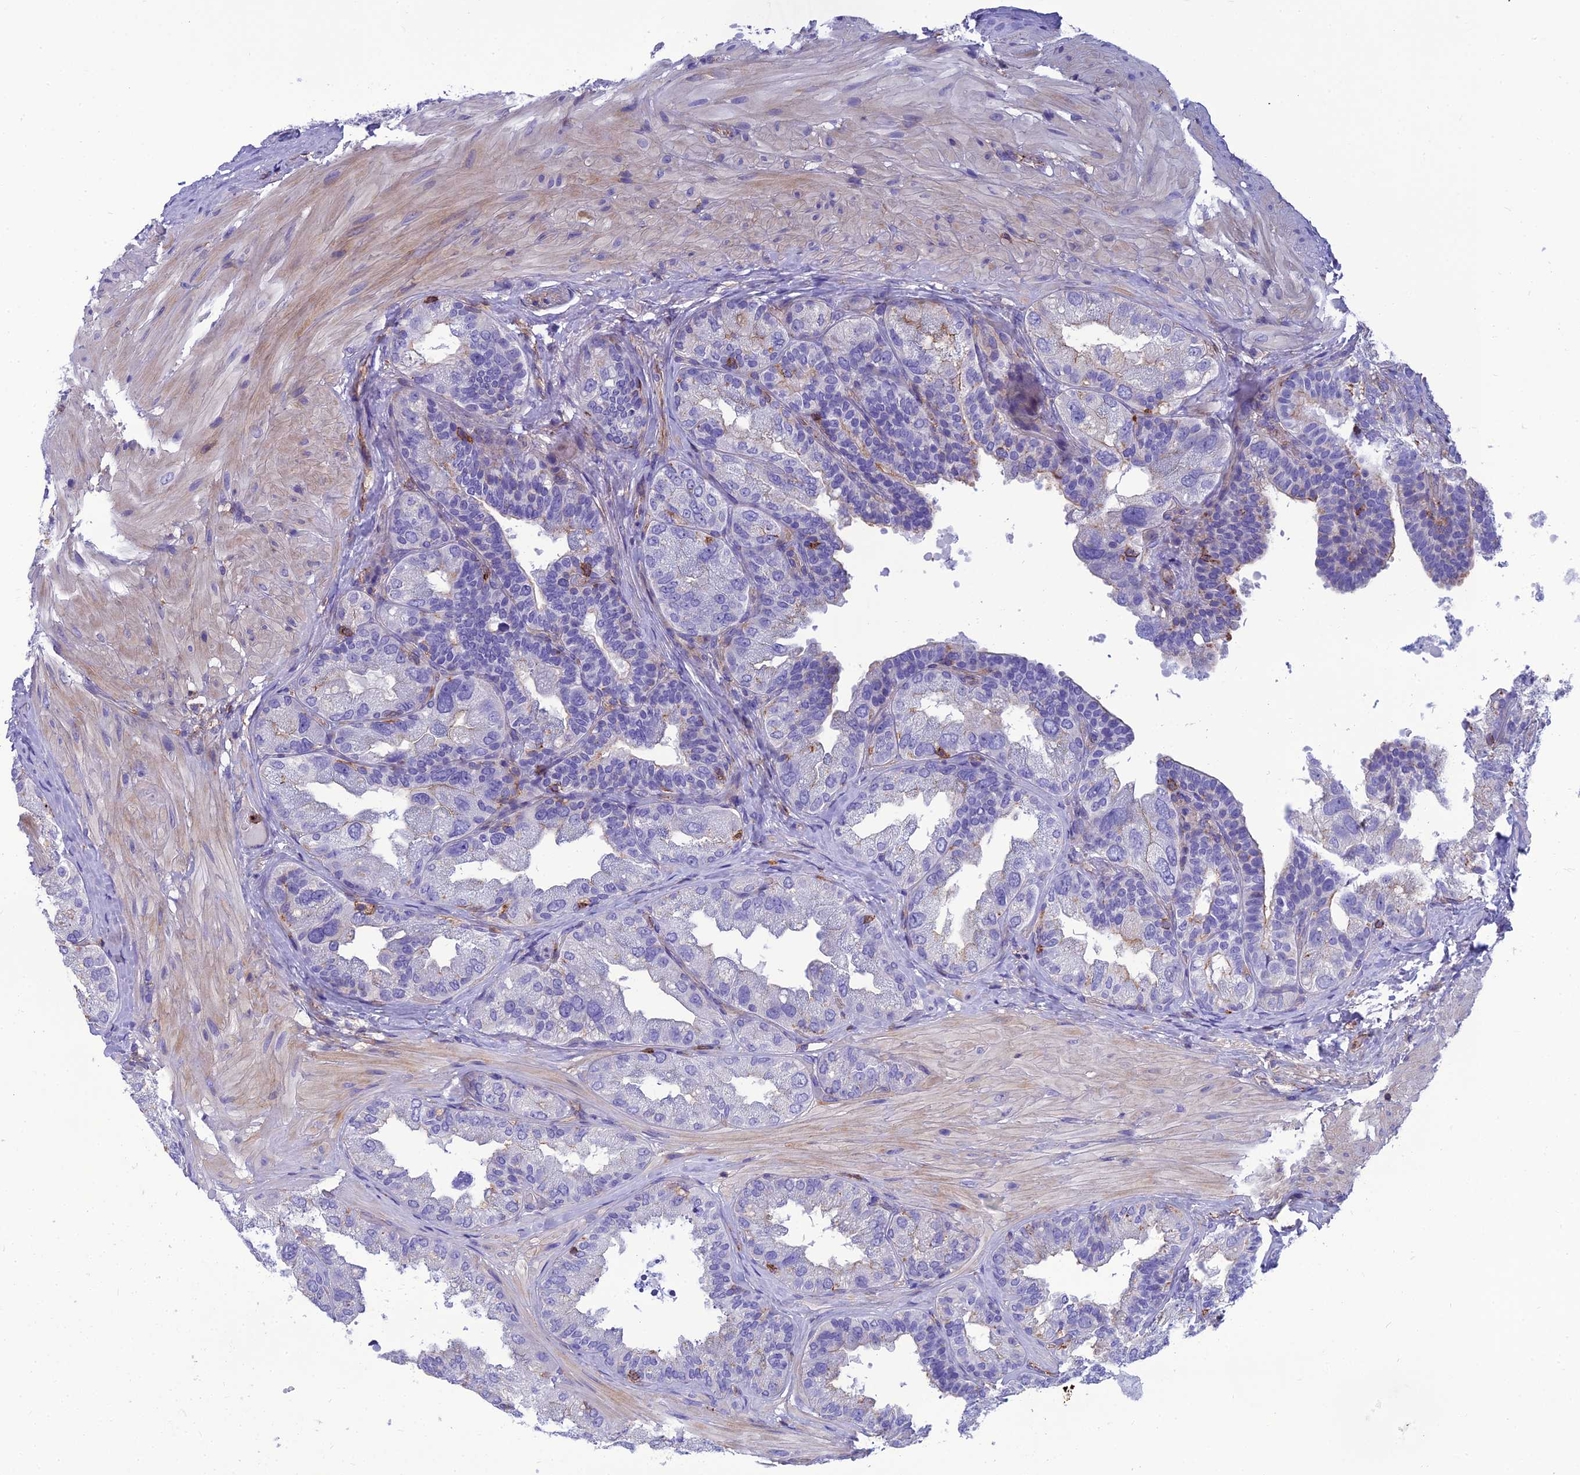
{"staining": {"intensity": "negative", "quantity": "none", "location": "none"}, "tissue": "seminal vesicle", "cell_type": "Glandular cells", "image_type": "normal", "snomed": [{"axis": "morphology", "description": "Normal tissue, NOS"}, {"axis": "topography", "description": "Seminal veicle"}, {"axis": "topography", "description": "Peripheral nerve tissue"}], "caption": "Seminal vesicle was stained to show a protein in brown. There is no significant positivity in glandular cells. Brightfield microscopy of immunohistochemistry stained with DAB (brown) and hematoxylin (blue), captured at high magnification.", "gene": "PPP1R18", "patient": {"sex": "male", "age": 63}}